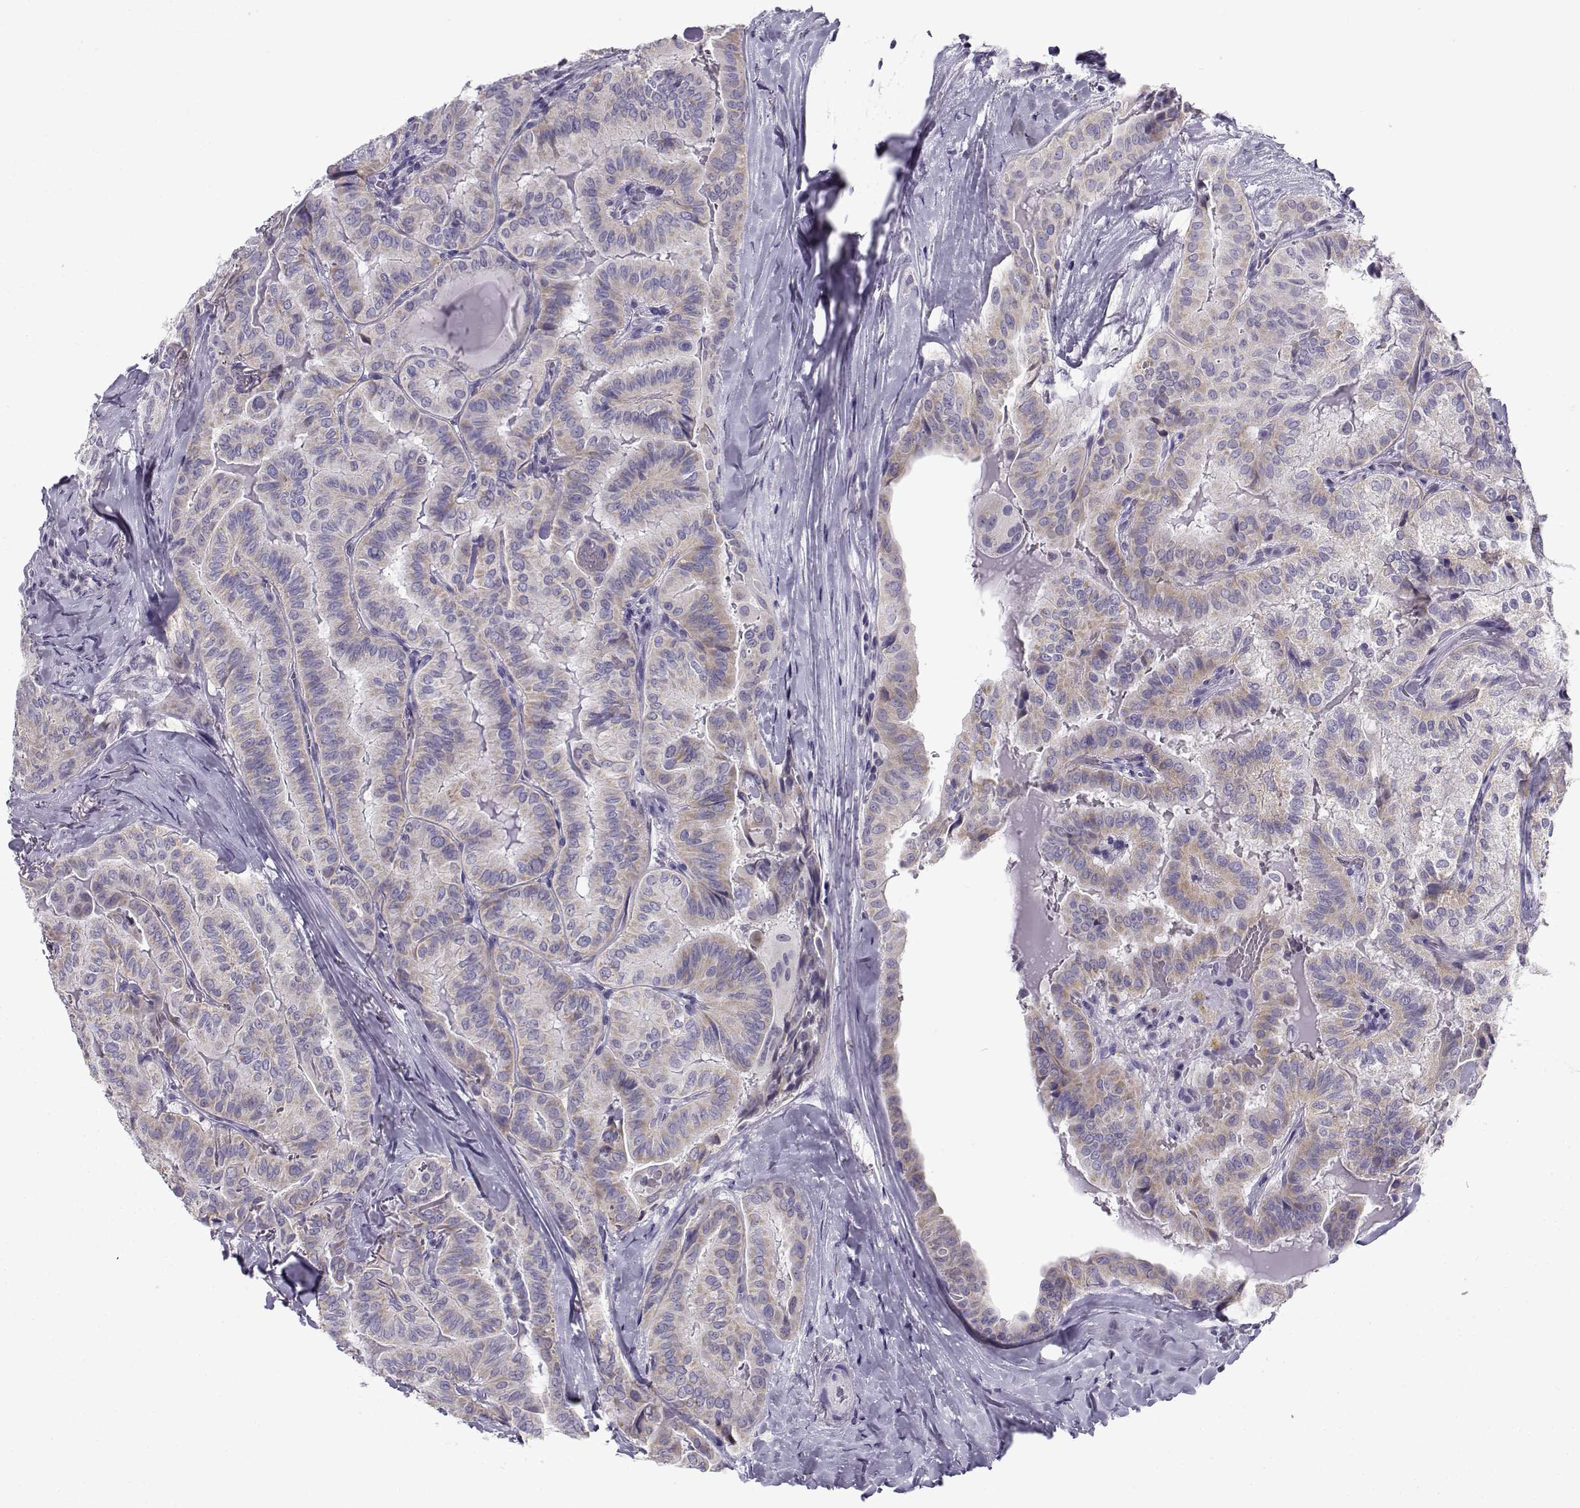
{"staining": {"intensity": "weak", "quantity": ">75%", "location": "cytoplasmic/membranous"}, "tissue": "thyroid cancer", "cell_type": "Tumor cells", "image_type": "cancer", "snomed": [{"axis": "morphology", "description": "Papillary adenocarcinoma, NOS"}, {"axis": "topography", "description": "Thyroid gland"}], "caption": "This is a histology image of immunohistochemistry (IHC) staining of papillary adenocarcinoma (thyroid), which shows weak staining in the cytoplasmic/membranous of tumor cells.", "gene": "FAM166A", "patient": {"sex": "female", "age": 68}}